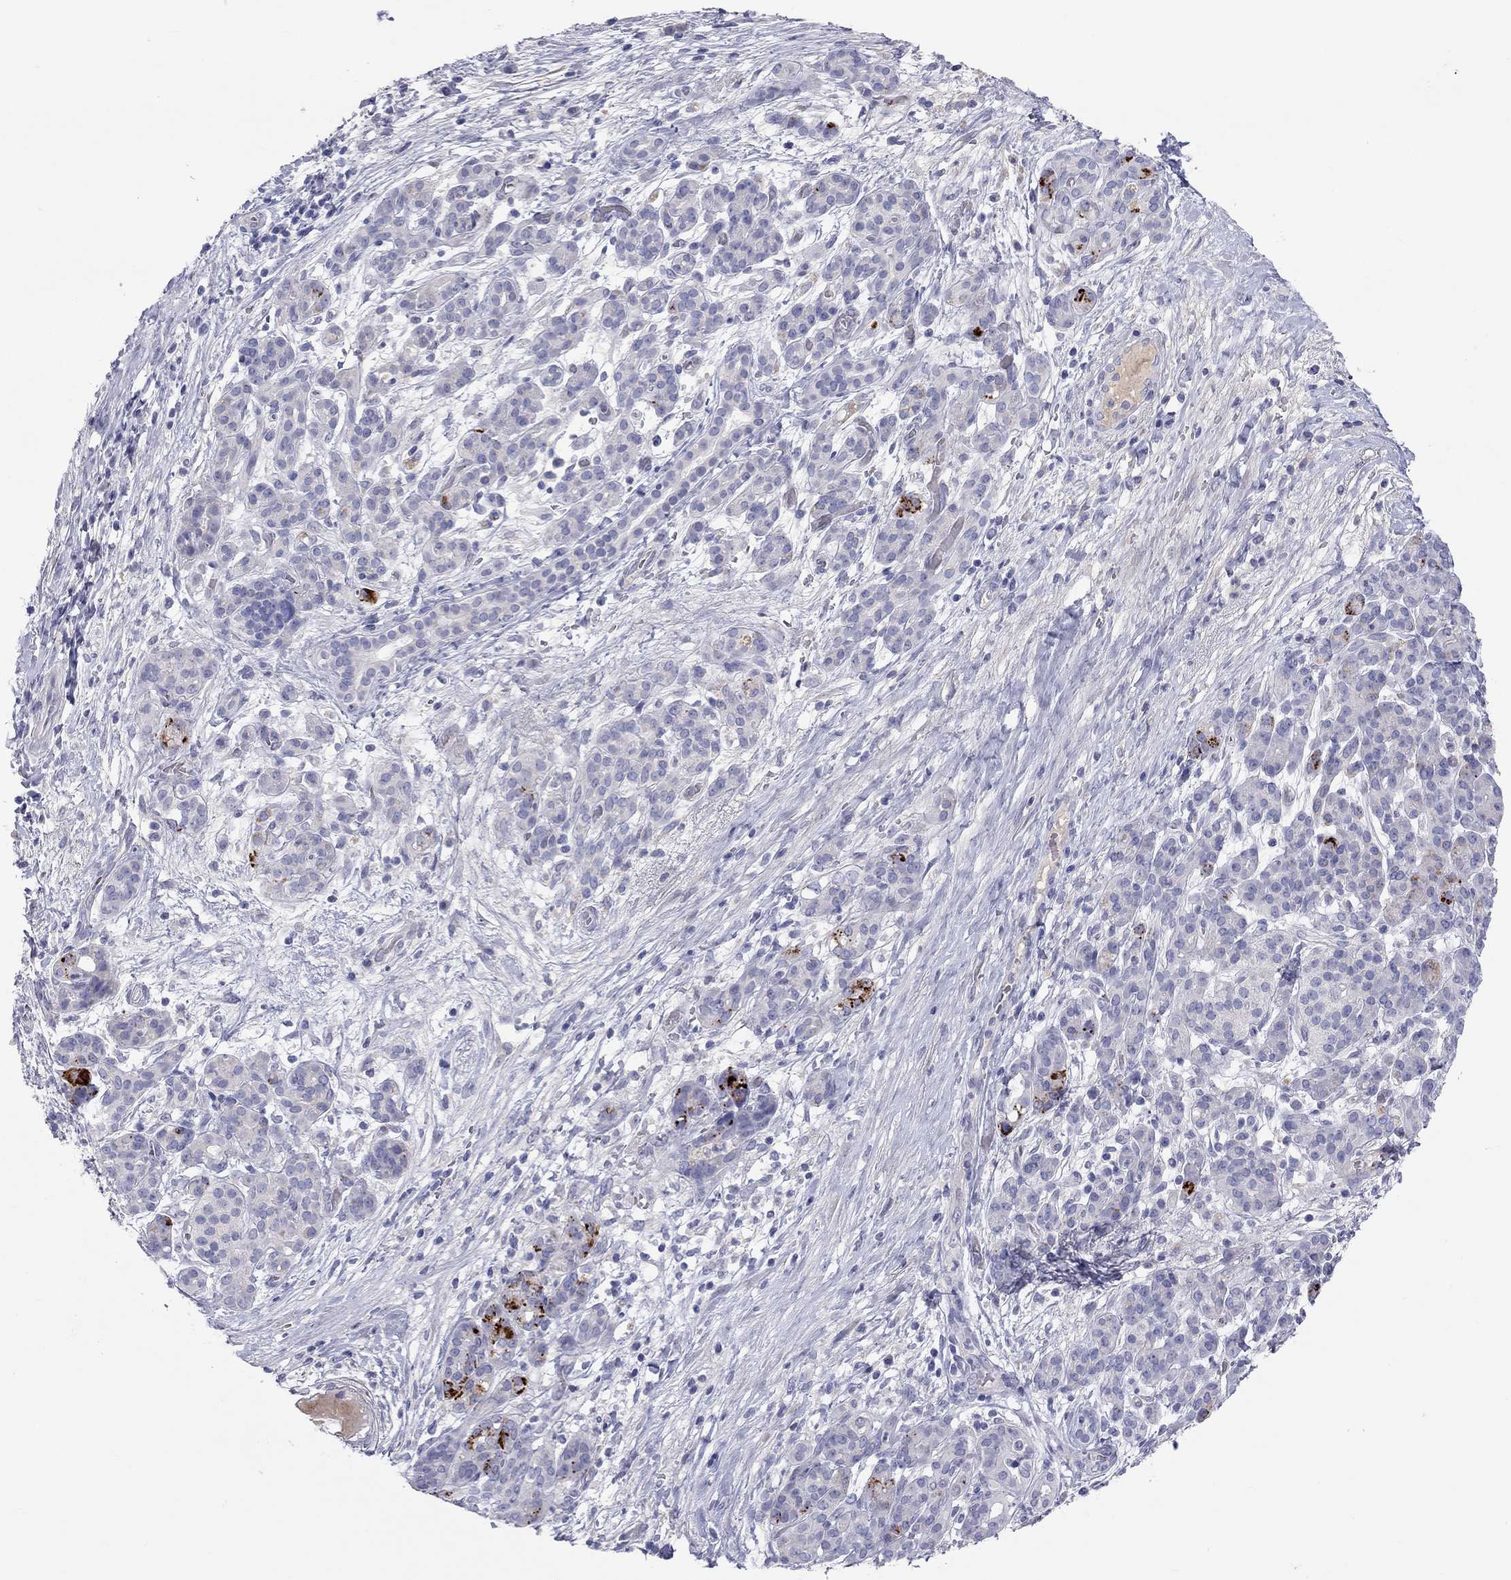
{"staining": {"intensity": "negative", "quantity": "none", "location": "none"}, "tissue": "pancreatic cancer", "cell_type": "Tumor cells", "image_type": "cancer", "snomed": [{"axis": "morphology", "description": "Adenocarcinoma, NOS"}, {"axis": "topography", "description": "Pancreas"}], "caption": "Immunohistochemistry (IHC) image of human adenocarcinoma (pancreatic) stained for a protein (brown), which displays no positivity in tumor cells. (DAB (3,3'-diaminobenzidine) immunohistochemistry (IHC), high magnification).", "gene": "ST7L", "patient": {"sex": "male", "age": 44}}